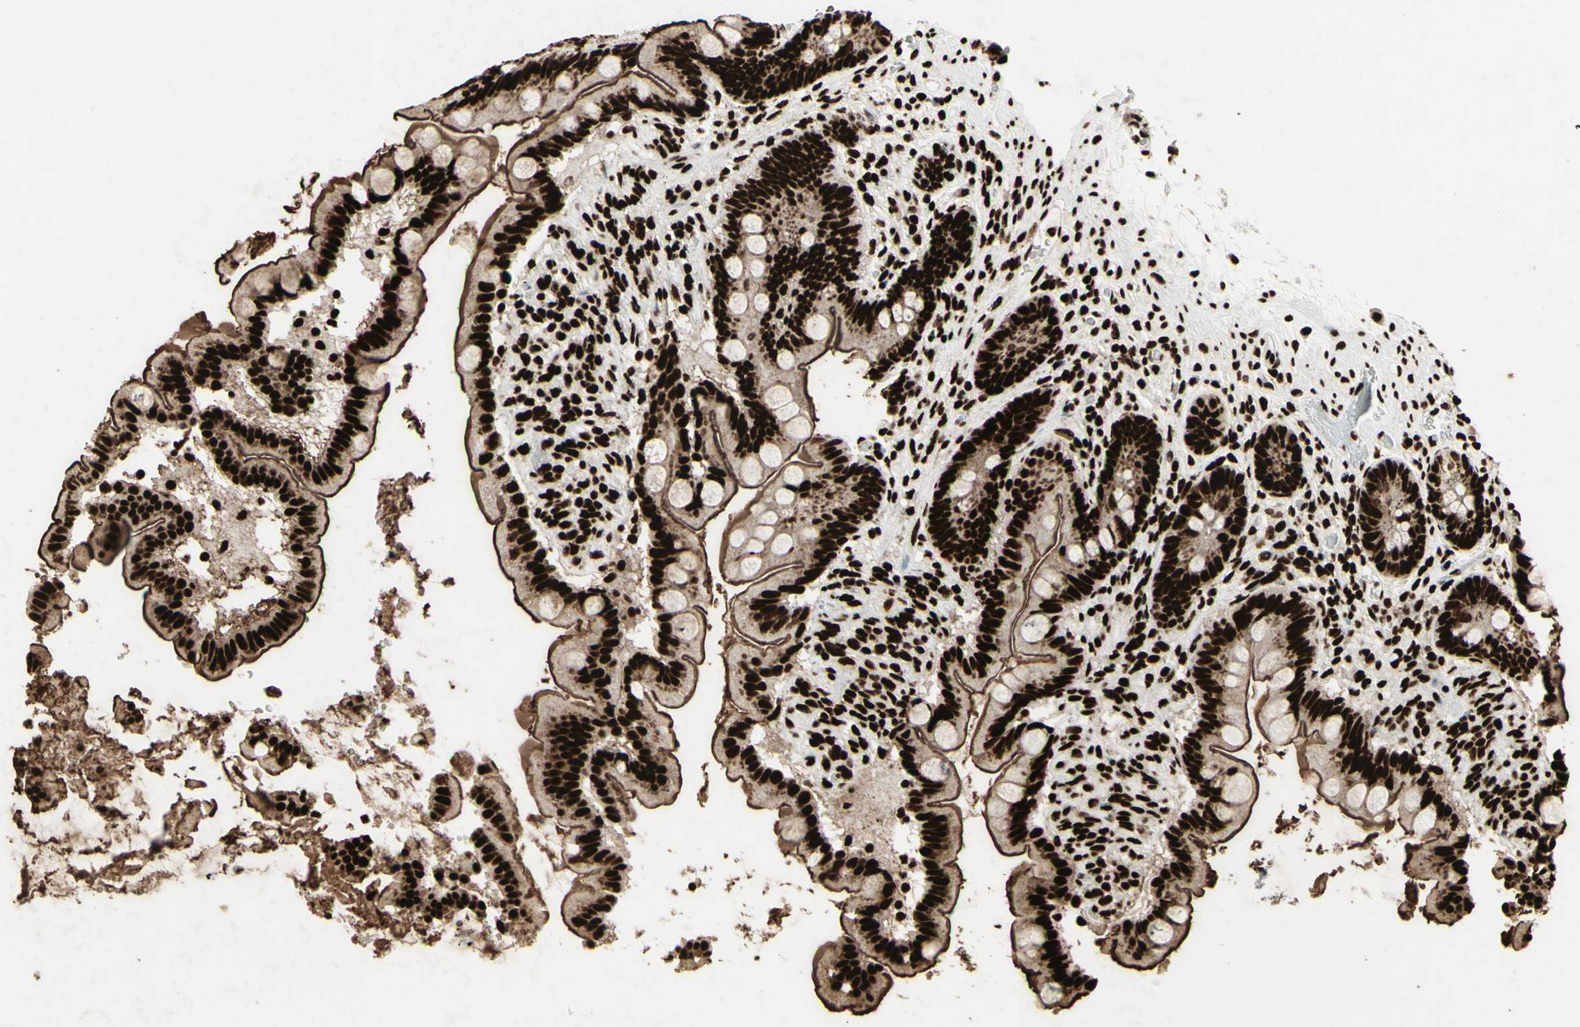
{"staining": {"intensity": "strong", "quantity": ">75%", "location": "cytoplasmic/membranous,nuclear"}, "tissue": "small intestine", "cell_type": "Glandular cells", "image_type": "normal", "snomed": [{"axis": "morphology", "description": "Normal tissue, NOS"}, {"axis": "topography", "description": "Small intestine"}], "caption": "This is a histology image of IHC staining of normal small intestine, which shows strong positivity in the cytoplasmic/membranous,nuclear of glandular cells.", "gene": "U2AF2", "patient": {"sex": "female", "age": 56}}